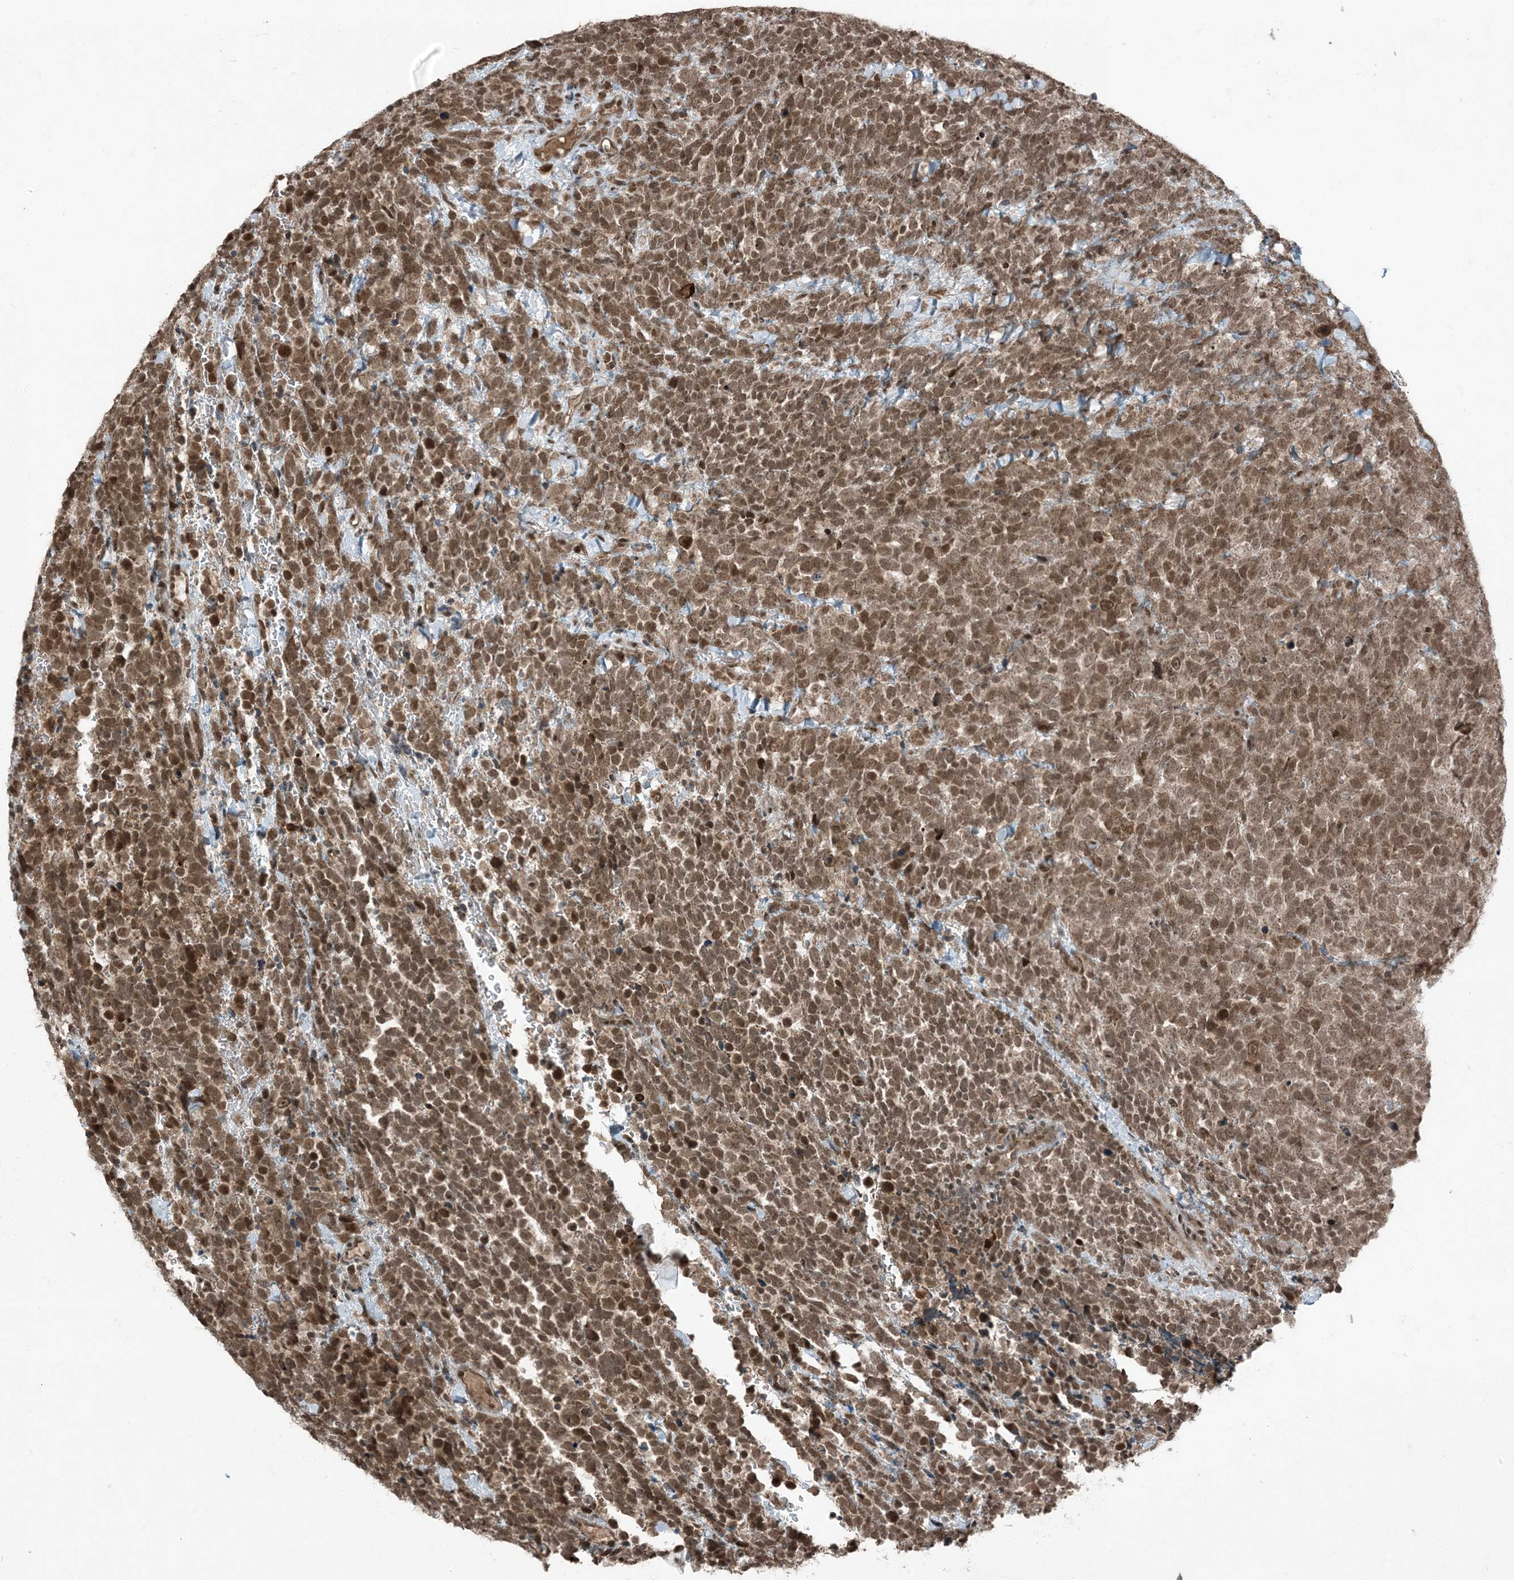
{"staining": {"intensity": "moderate", "quantity": ">75%", "location": "nuclear"}, "tissue": "urothelial cancer", "cell_type": "Tumor cells", "image_type": "cancer", "snomed": [{"axis": "morphology", "description": "Urothelial carcinoma, High grade"}, {"axis": "topography", "description": "Urinary bladder"}], "caption": "Urothelial carcinoma (high-grade) was stained to show a protein in brown. There is medium levels of moderate nuclear positivity in approximately >75% of tumor cells.", "gene": "TRAPPC12", "patient": {"sex": "female", "age": 82}}